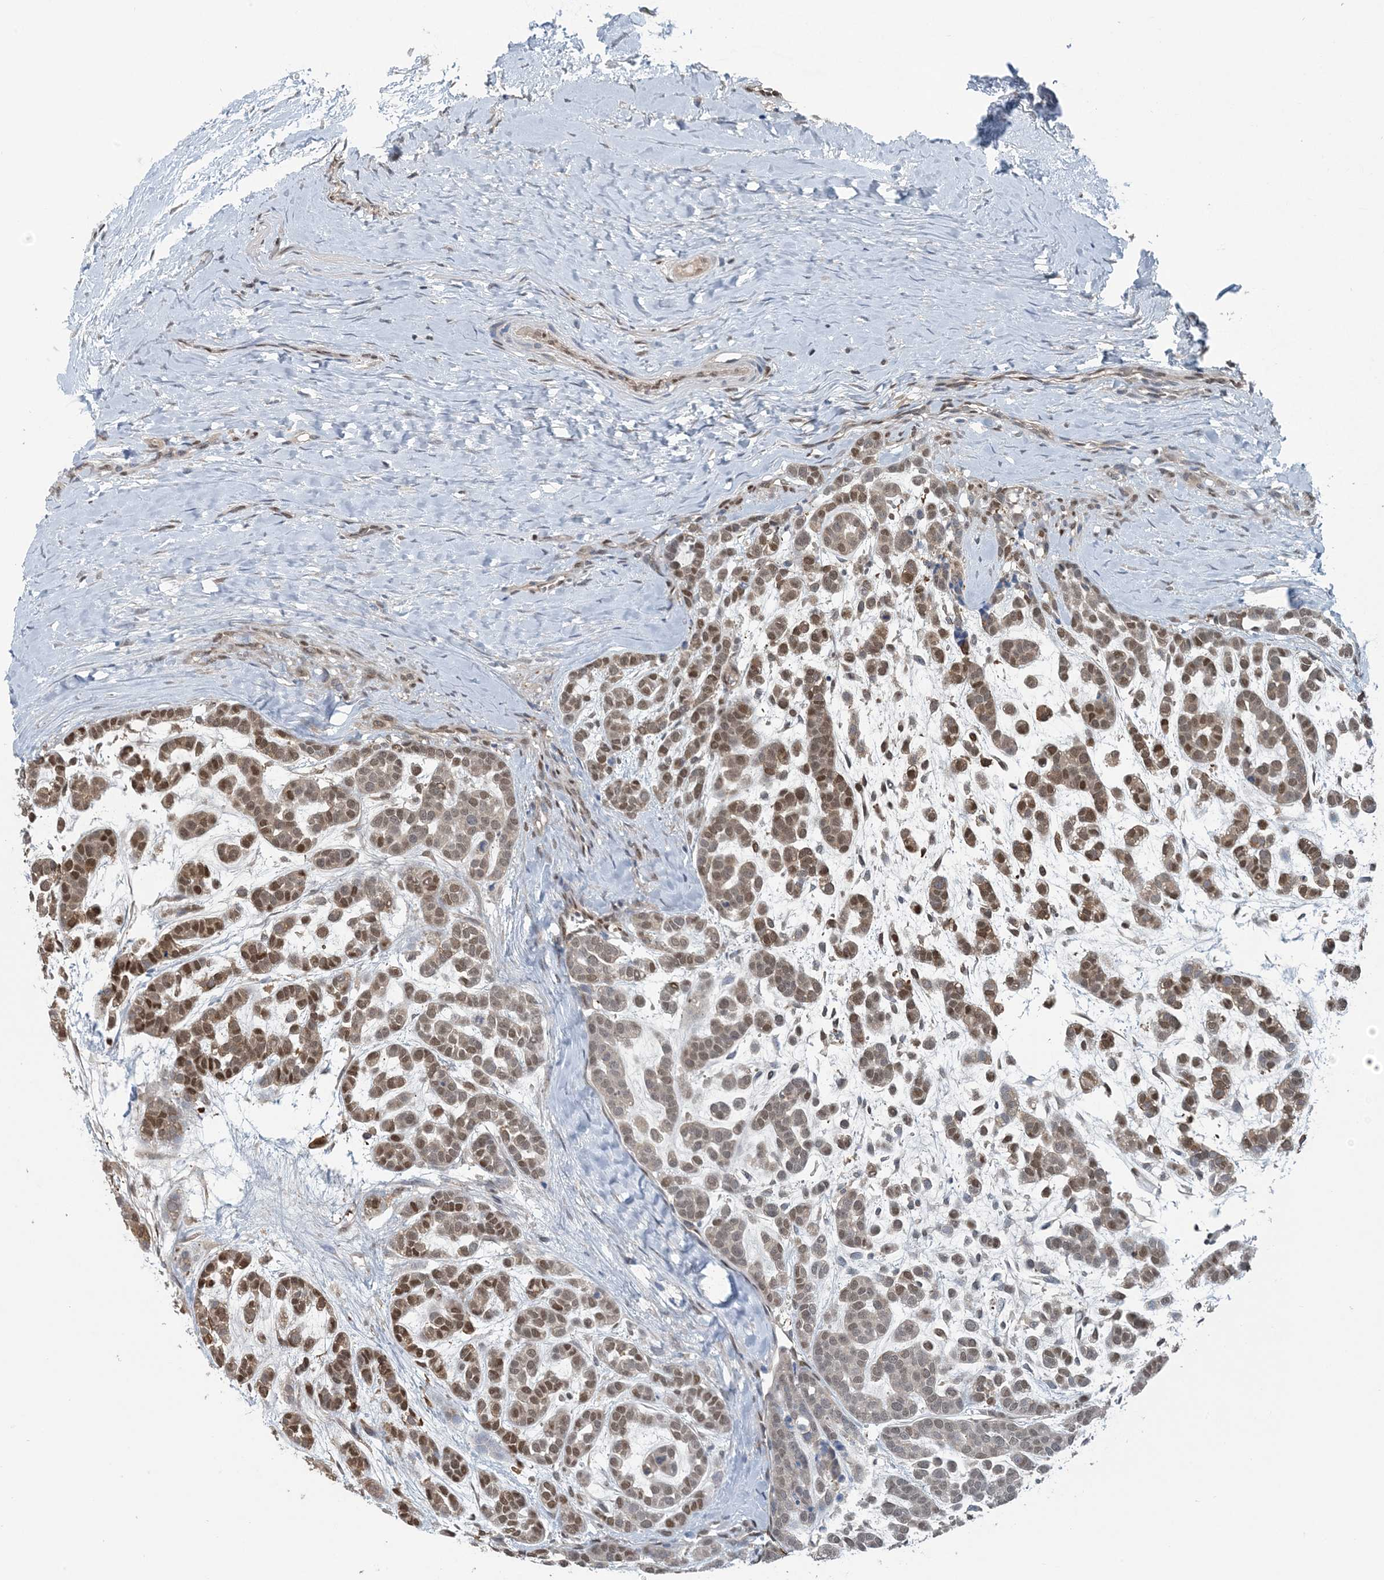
{"staining": {"intensity": "moderate", "quantity": ">75%", "location": "nuclear"}, "tissue": "head and neck cancer", "cell_type": "Tumor cells", "image_type": "cancer", "snomed": [{"axis": "morphology", "description": "Adenocarcinoma, NOS"}, {"axis": "morphology", "description": "Adenoma, NOS"}, {"axis": "topography", "description": "Head-Neck"}], "caption": "This is an image of immunohistochemistry (IHC) staining of head and neck adenoma, which shows moderate expression in the nuclear of tumor cells.", "gene": "HIKESHI", "patient": {"sex": "female", "age": 55}}